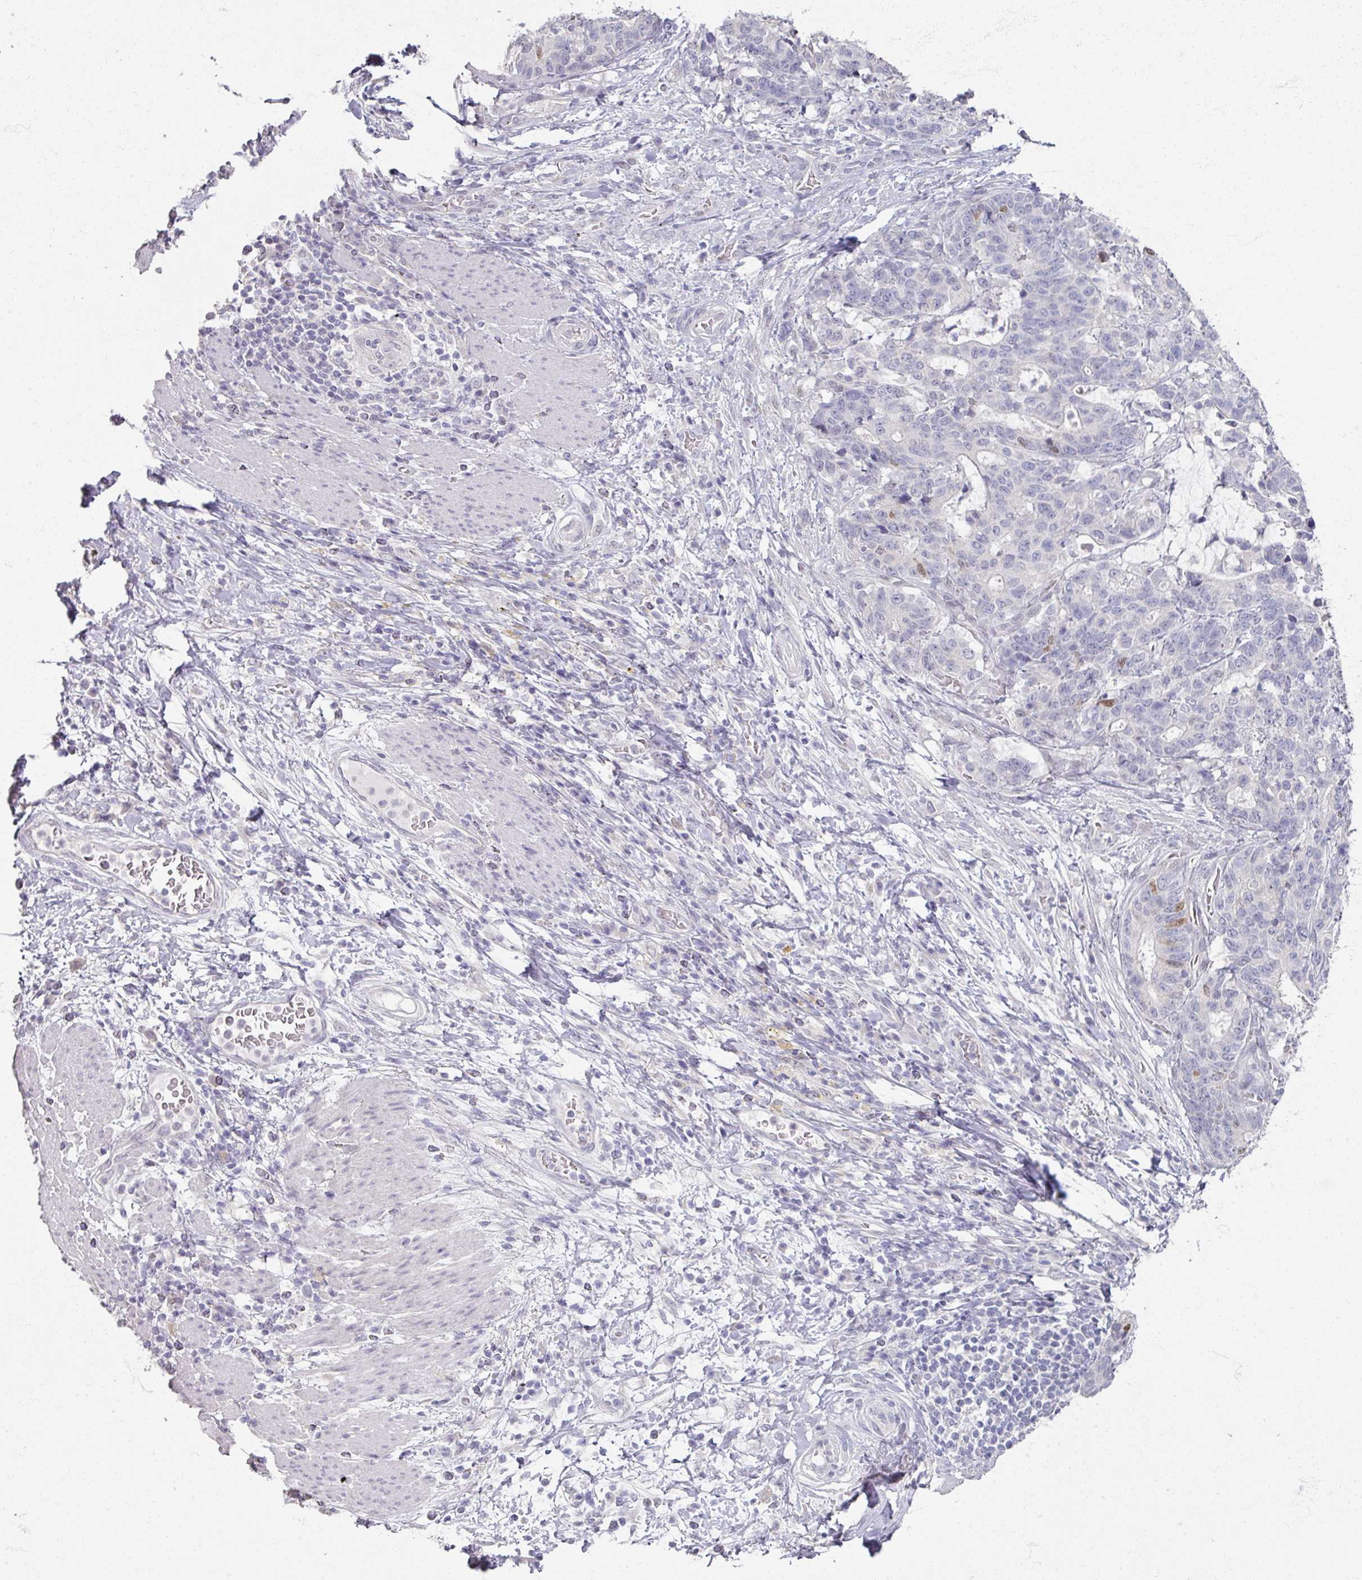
{"staining": {"intensity": "moderate", "quantity": "<25%", "location": "nuclear"}, "tissue": "stomach cancer", "cell_type": "Tumor cells", "image_type": "cancer", "snomed": [{"axis": "morphology", "description": "Normal tissue, NOS"}, {"axis": "morphology", "description": "Adenocarcinoma, NOS"}, {"axis": "topography", "description": "Stomach"}], "caption": "This histopathology image reveals stomach cancer (adenocarcinoma) stained with immunohistochemistry (IHC) to label a protein in brown. The nuclear of tumor cells show moderate positivity for the protein. Nuclei are counter-stained blue.", "gene": "SOX11", "patient": {"sex": "female", "age": 64}}